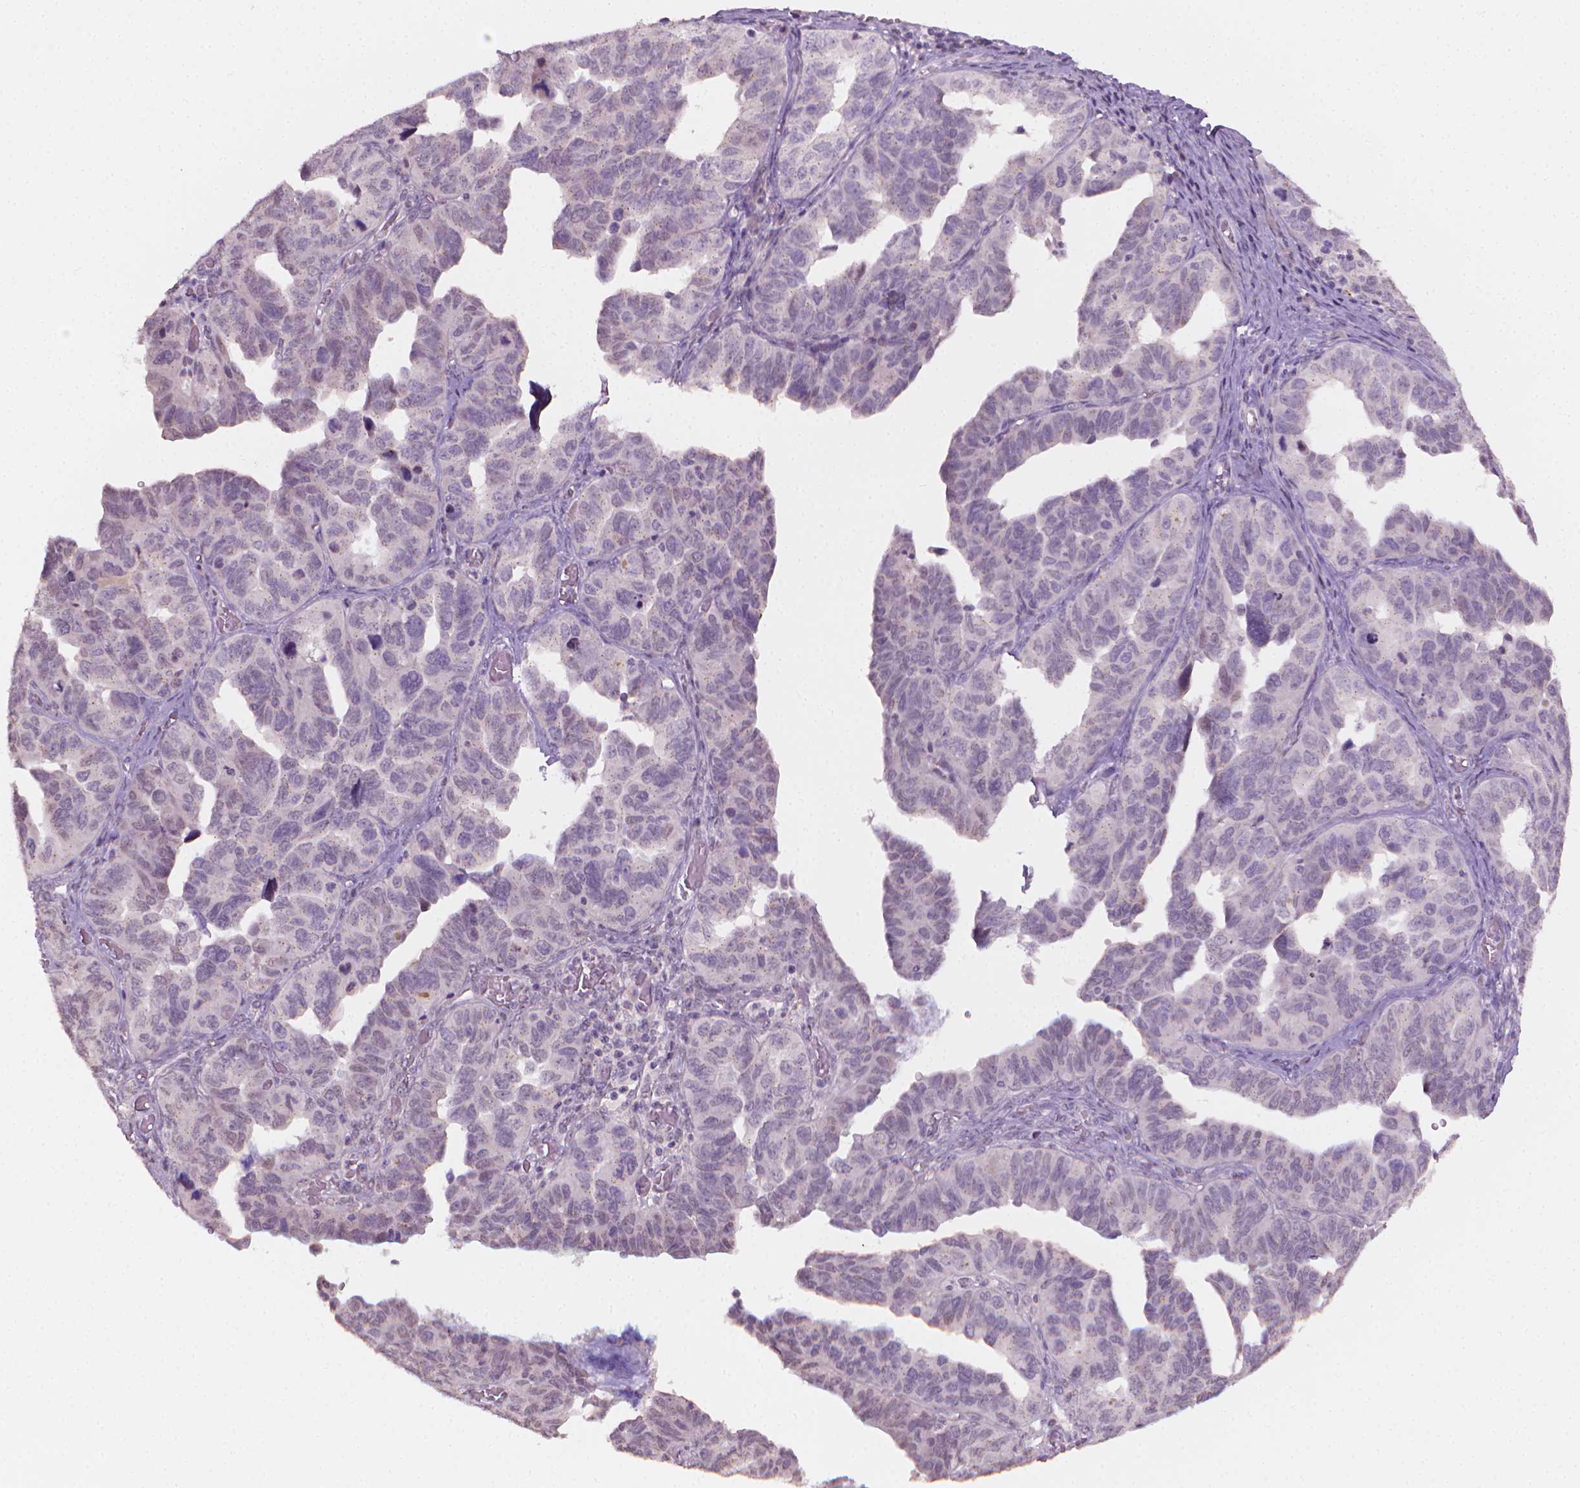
{"staining": {"intensity": "negative", "quantity": "none", "location": "none"}, "tissue": "ovarian cancer", "cell_type": "Tumor cells", "image_type": "cancer", "snomed": [{"axis": "morphology", "description": "Cystadenocarcinoma, serous, NOS"}, {"axis": "topography", "description": "Ovary"}], "caption": "The micrograph shows no staining of tumor cells in ovarian serous cystadenocarcinoma.", "gene": "NCAN", "patient": {"sex": "female", "age": 64}}